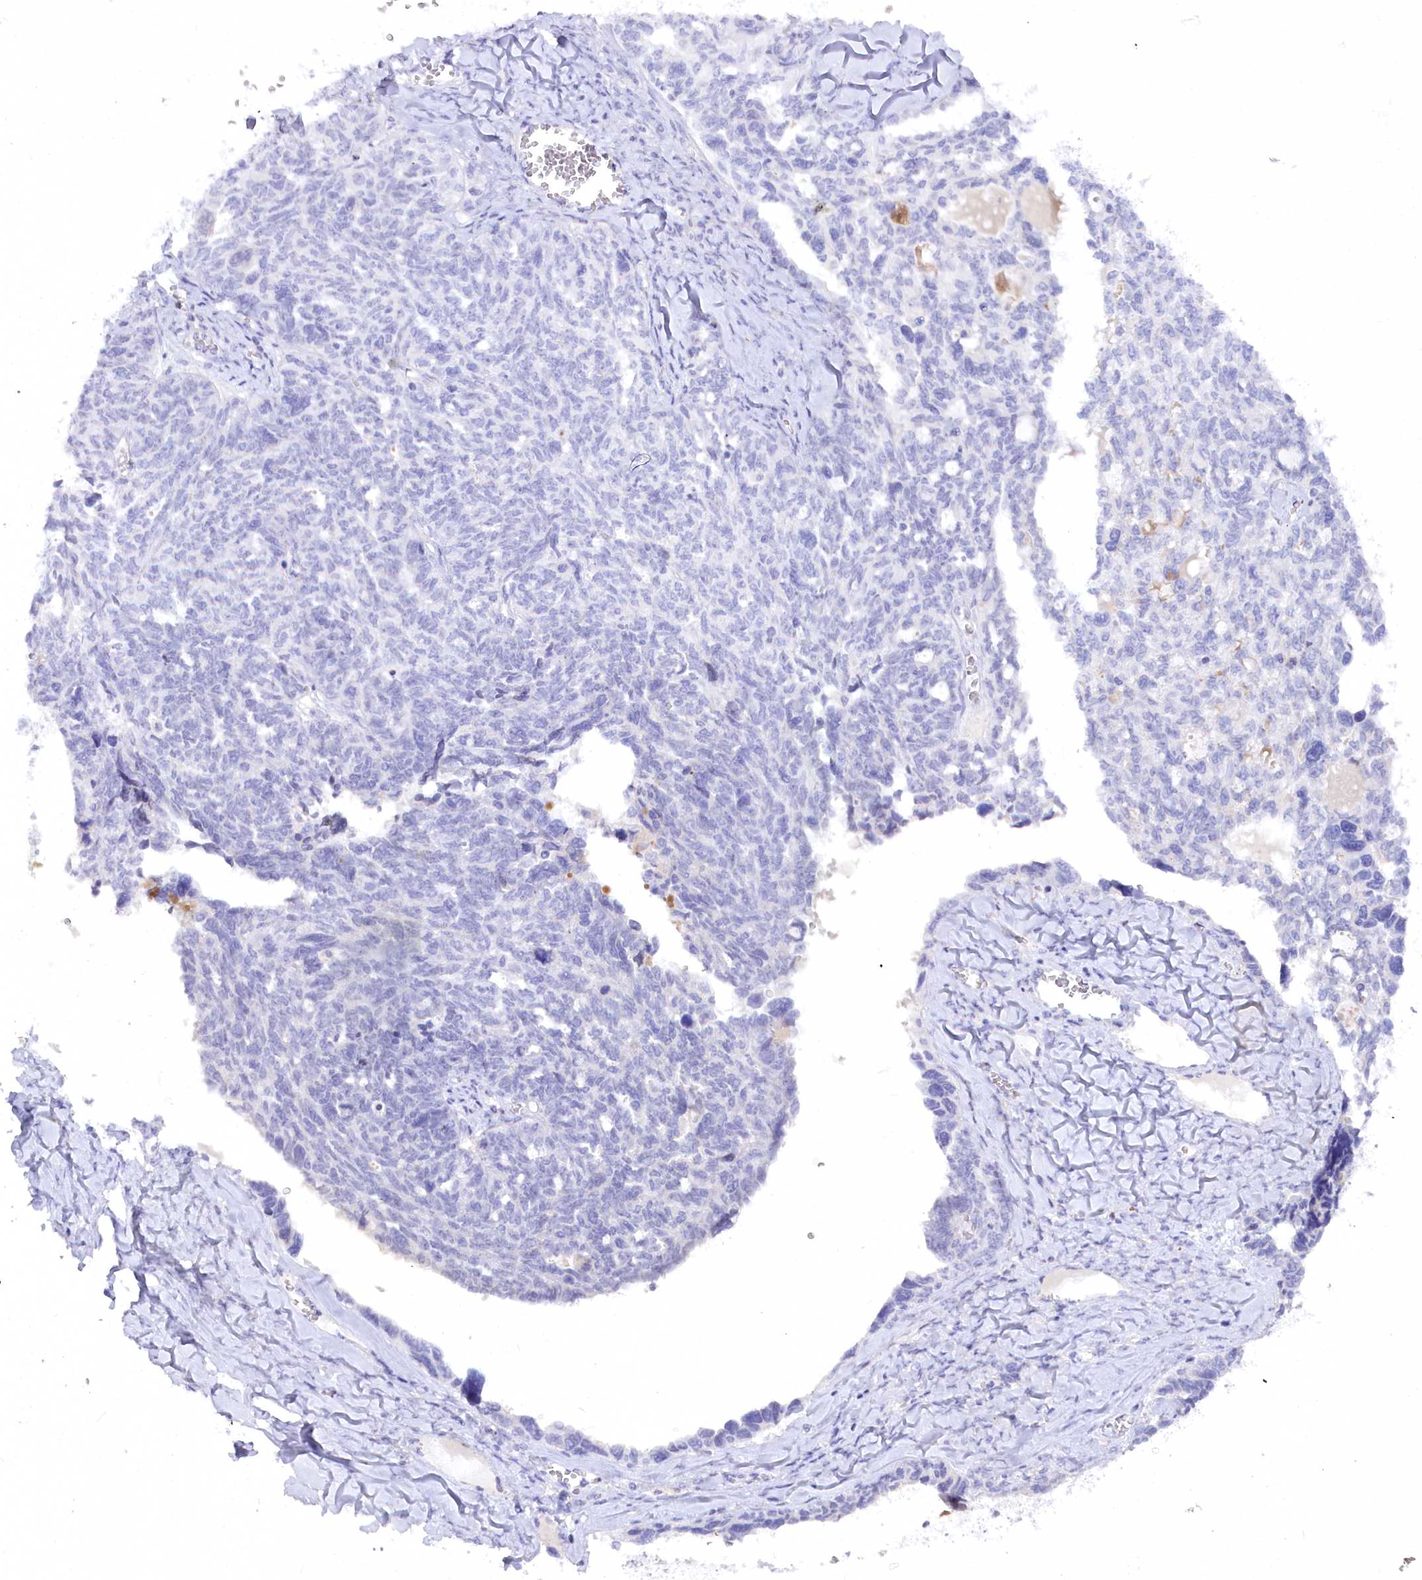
{"staining": {"intensity": "negative", "quantity": "none", "location": "none"}, "tissue": "ovarian cancer", "cell_type": "Tumor cells", "image_type": "cancer", "snomed": [{"axis": "morphology", "description": "Cystadenocarcinoma, serous, NOS"}, {"axis": "topography", "description": "Ovary"}], "caption": "Tumor cells are negative for protein expression in human ovarian cancer (serous cystadenocarcinoma).", "gene": "MYOZ1", "patient": {"sex": "female", "age": 79}}